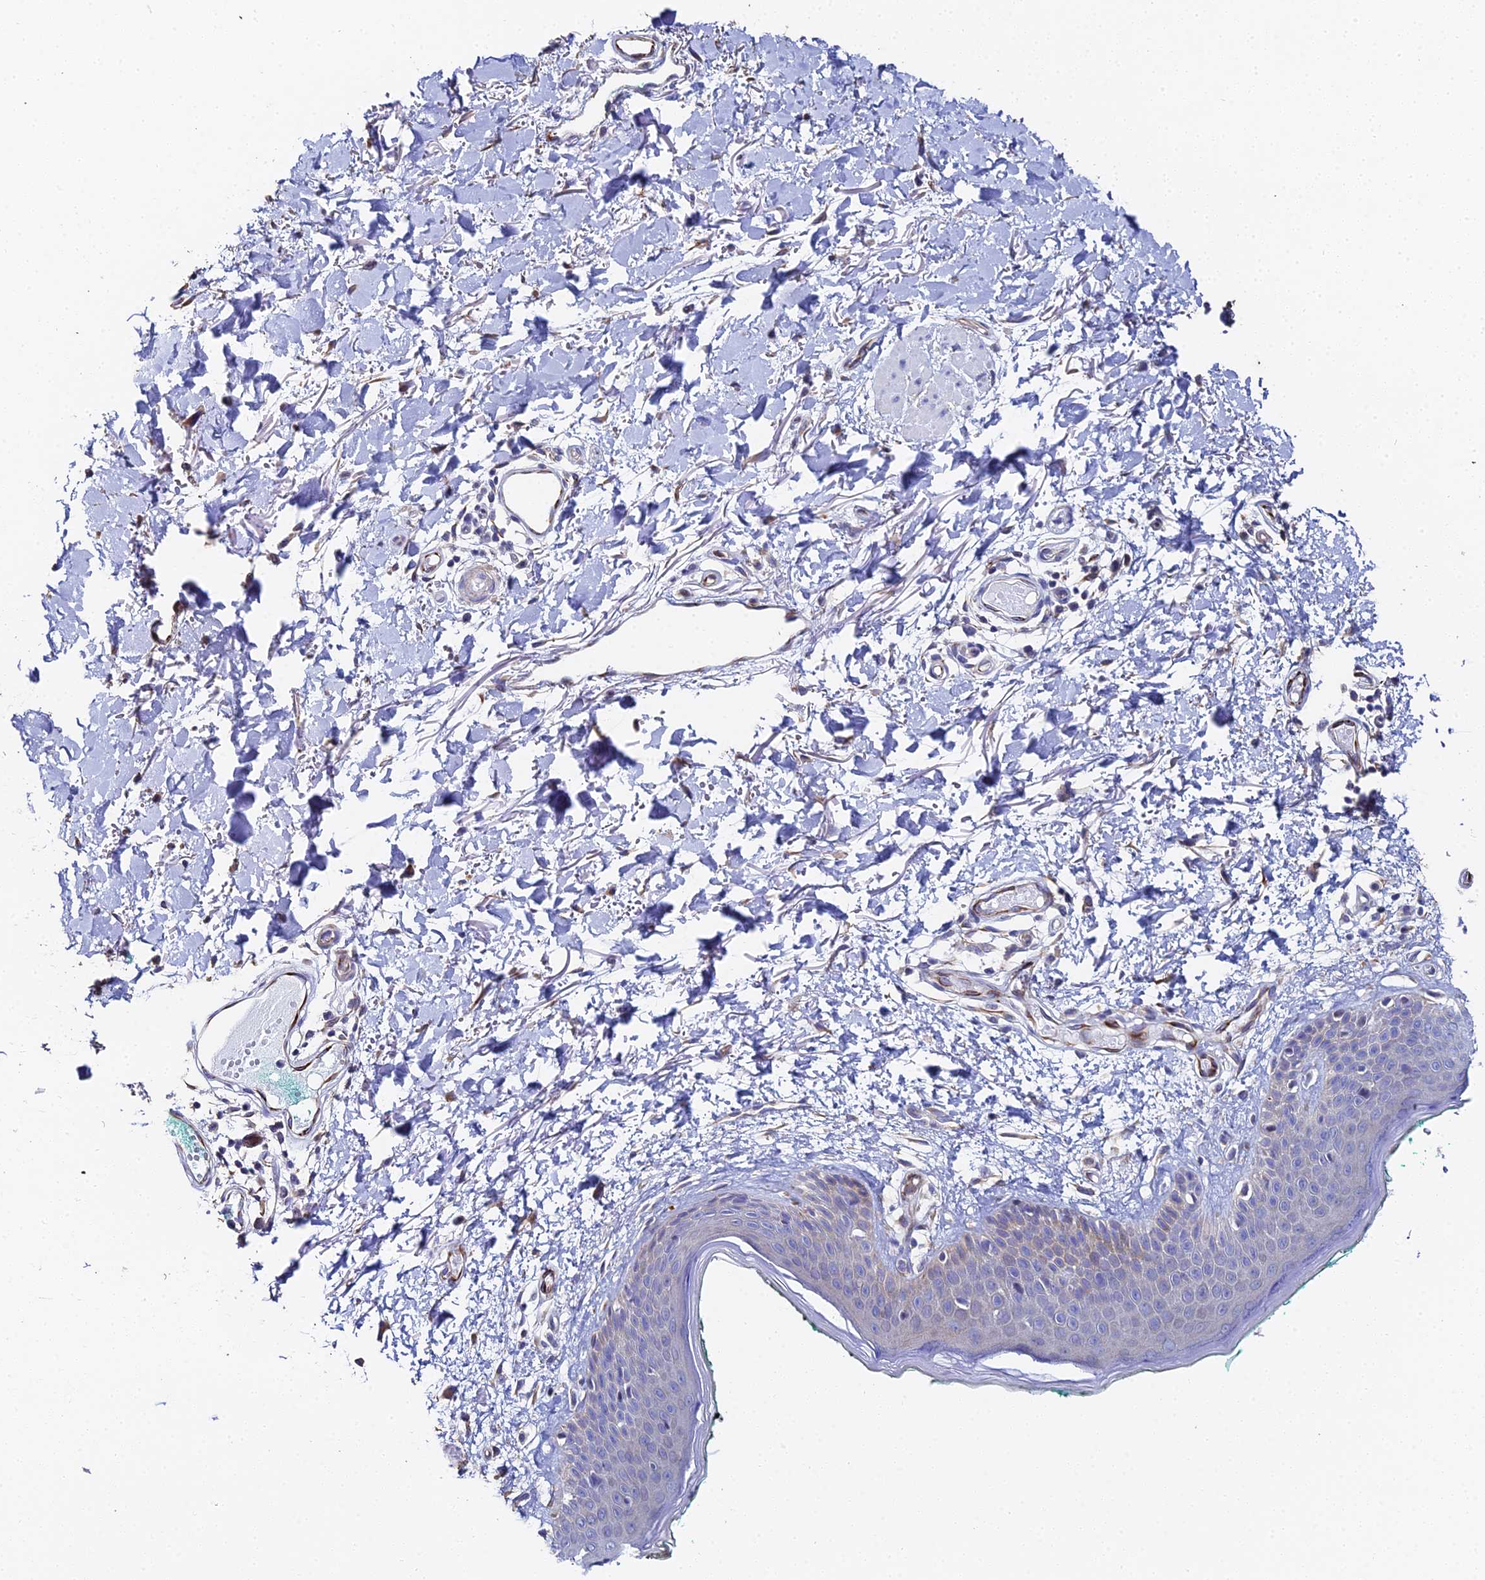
{"staining": {"intensity": "moderate", "quantity": "25%-75%", "location": "cytoplasmic/membranous"}, "tissue": "skin", "cell_type": "Fibroblasts", "image_type": "normal", "snomed": [{"axis": "morphology", "description": "Normal tissue, NOS"}, {"axis": "morphology", "description": "Malignant melanoma, NOS"}, {"axis": "topography", "description": "Skin"}], "caption": "Approximately 25%-75% of fibroblasts in unremarkable skin exhibit moderate cytoplasmic/membranous protein staining as visualized by brown immunohistochemical staining.", "gene": "ENSG00000268674", "patient": {"sex": "male", "age": 62}}